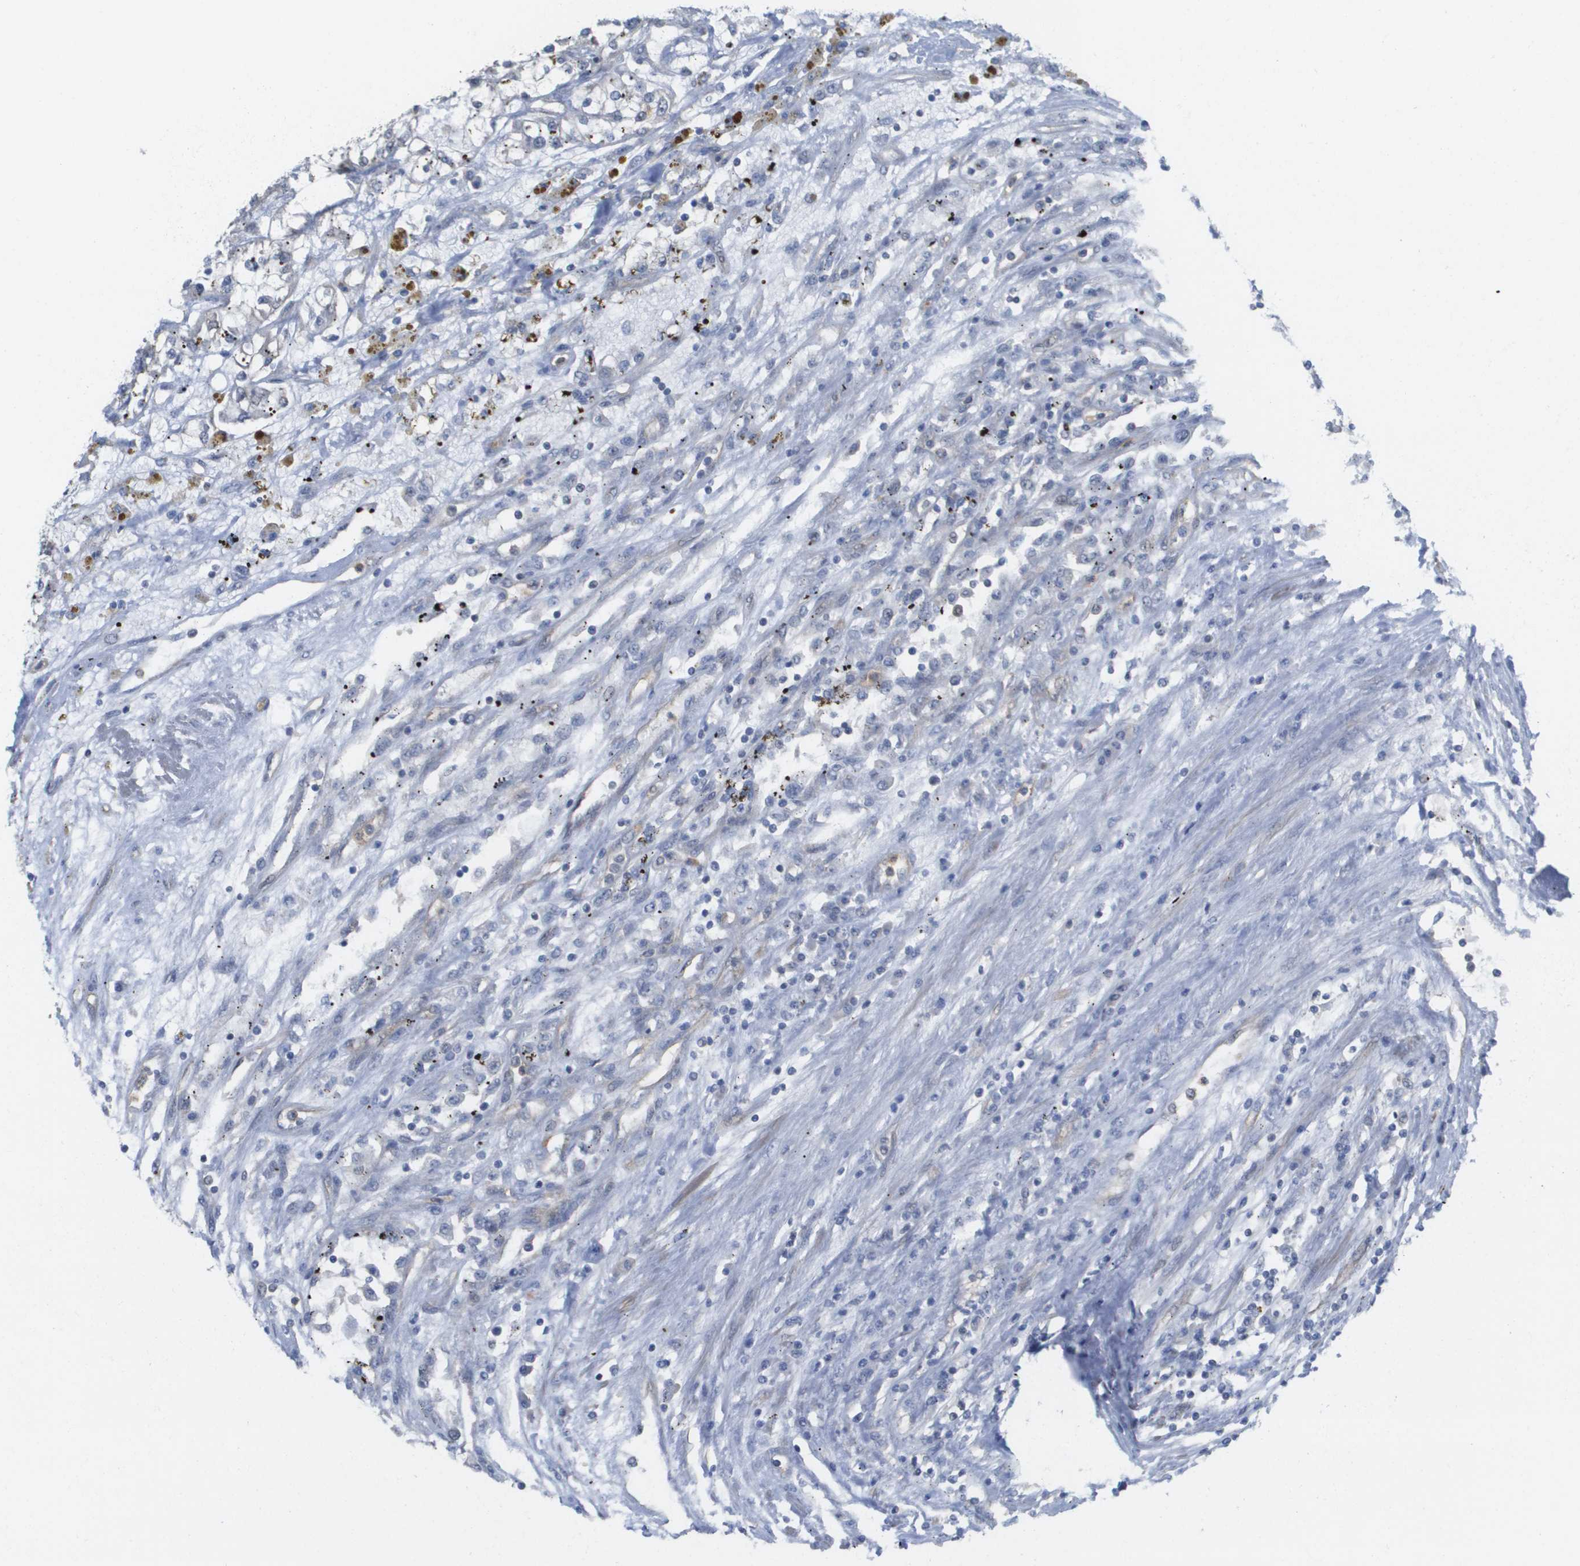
{"staining": {"intensity": "negative", "quantity": "none", "location": "none"}, "tissue": "renal cancer", "cell_type": "Tumor cells", "image_type": "cancer", "snomed": [{"axis": "morphology", "description": "Adenocarcinoma, NOS"}, {"axis": "topography", "description": "Kidney"}], "caption": "An IHC histopathology image of renal adenocarcinoma is shown. There is no staining in tumor cells of renal adenocarcinoma.", "gene": "RNF112", "patient": {"sex": "female", "age": 52}}